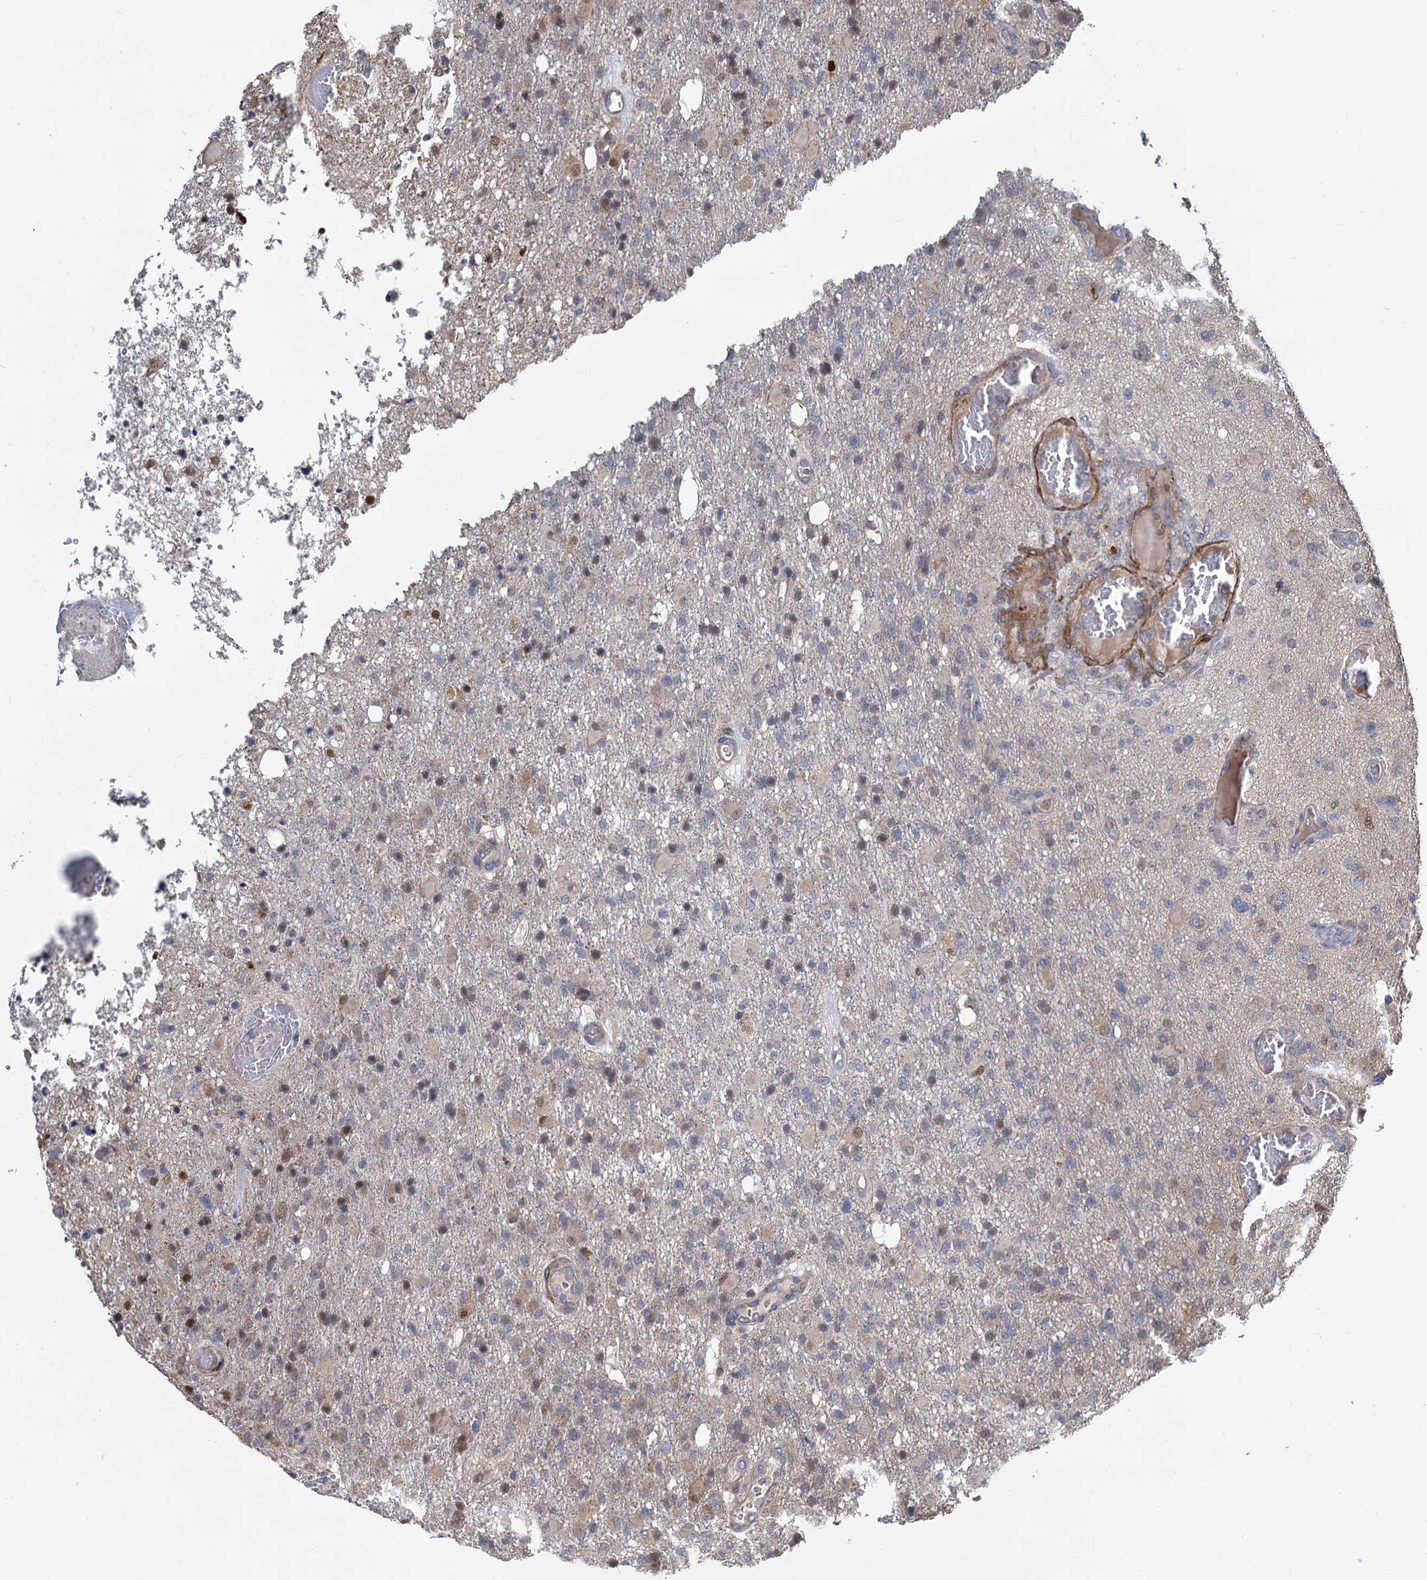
{"staining": {"intensity": "weak", "quantity": "<25%", "location": "nuclear"}, "tissue": "glioma", "cell_type": "Tumor cells", "image_type": "cancer", "snomed": [{"axis": "morphology", "description": "Glioma, malignant, High grade"}, {"axis": "topography", "description": "Brain"}], "caption": "High power microscopy photomicrograph of an immunohistochemistry (IHC) photomicrograph of glioma, revealing no significant positivity in tumor cells.", "gene": "ALKBH7", "patient": {"sex": "female", "age": 74}}